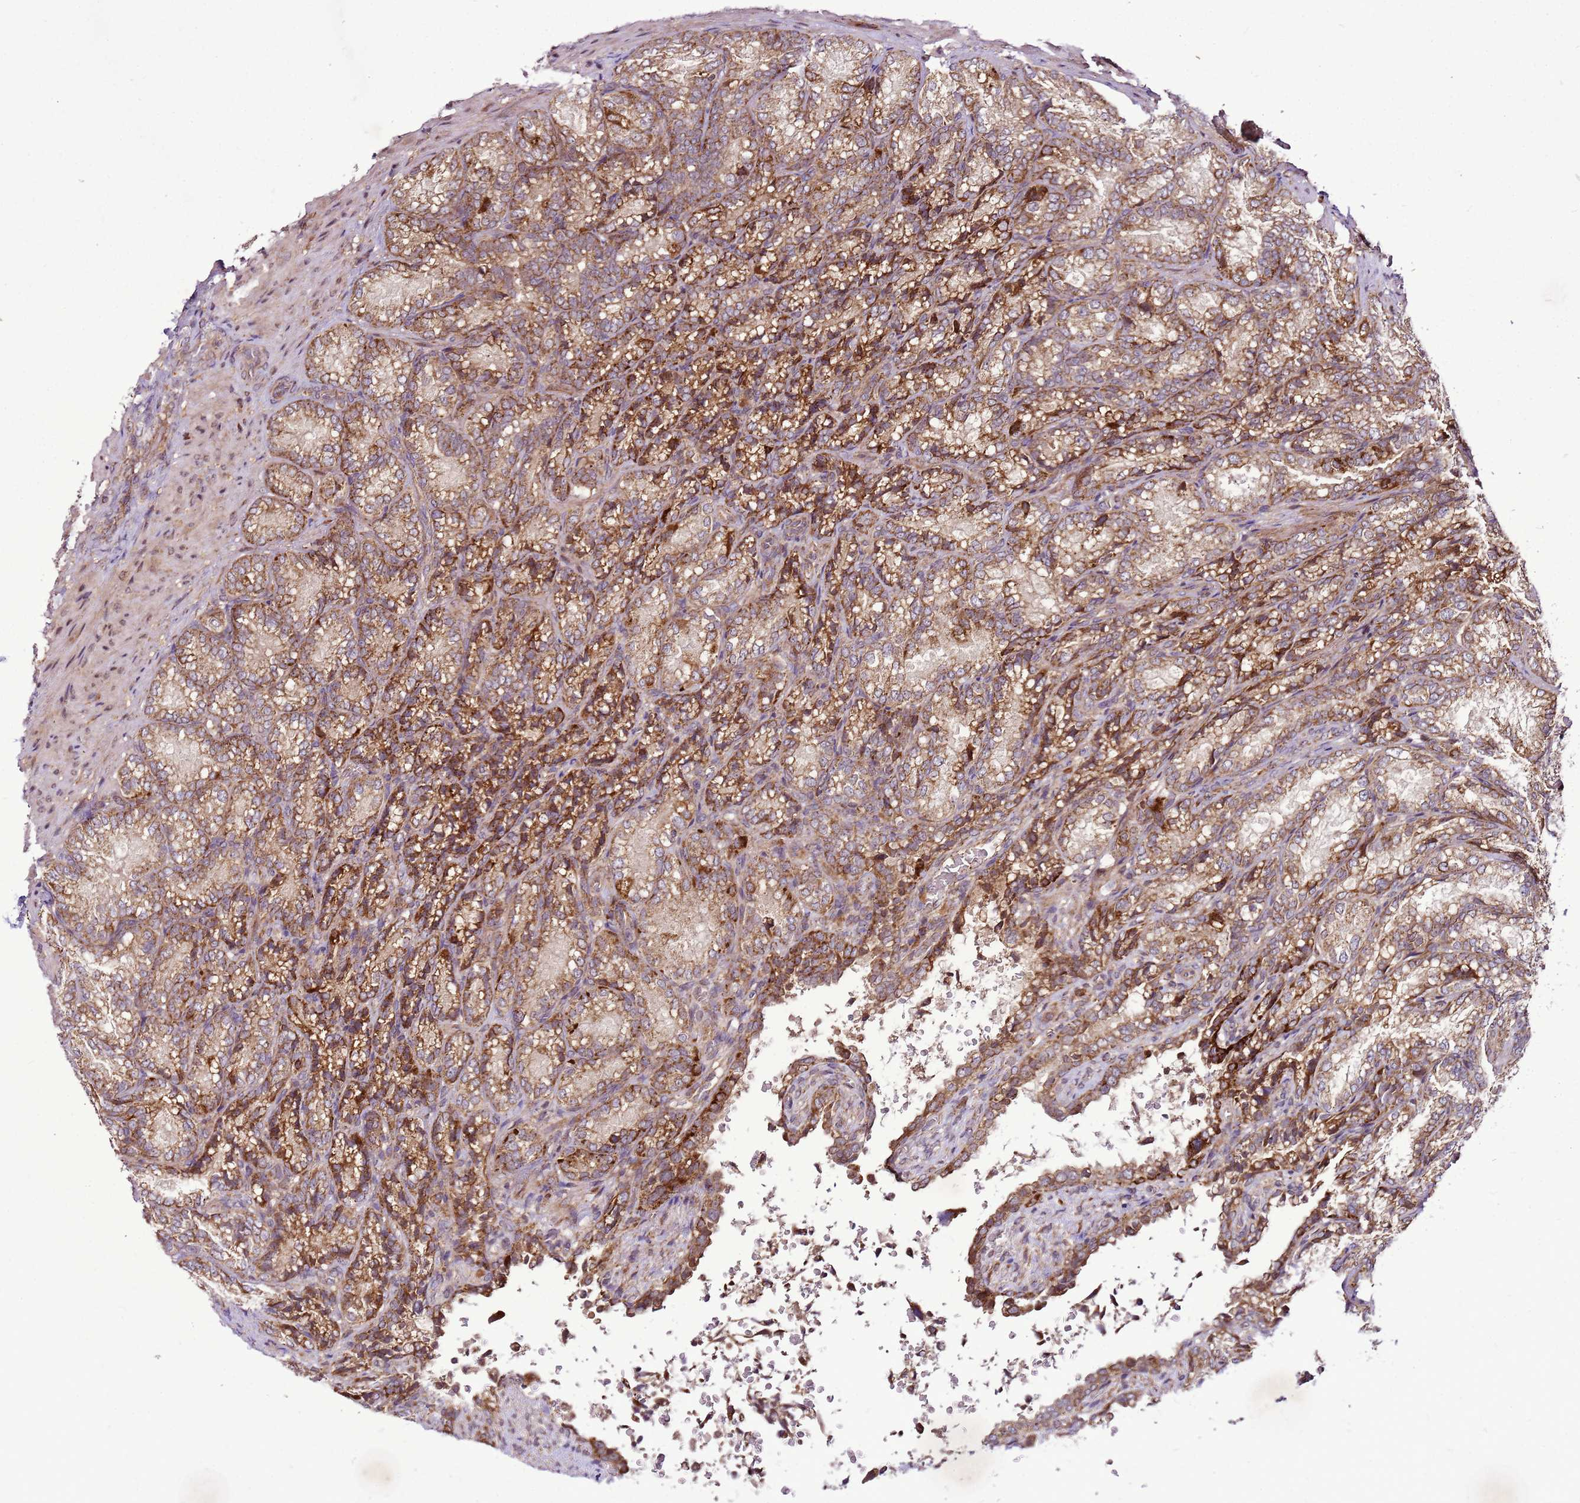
{"staining": {"intensity": "moderate", "quantity": ">75%", "location": "cytoplasmic/membranous"}, "tissue": "seminal vesicle", "cell_type": "Glandular cells", "image_type": "normal", "snomed": [{"axis": "morphology", "description": "Normal tissue, NOS"}, {"axis": "topography", "description": "Seminal veicle"}], "caption": "A brown stain shows moderate cytoplasmic/membranous staining of a protein in glandular cells of normal human seminal vesicle. Using DAB (brown) and hematoxylin (blue) stains, captured at high magnification using brightfield microscopy.", "gene": "RASA3", "patient": {"sex": "male", "age": 58}}